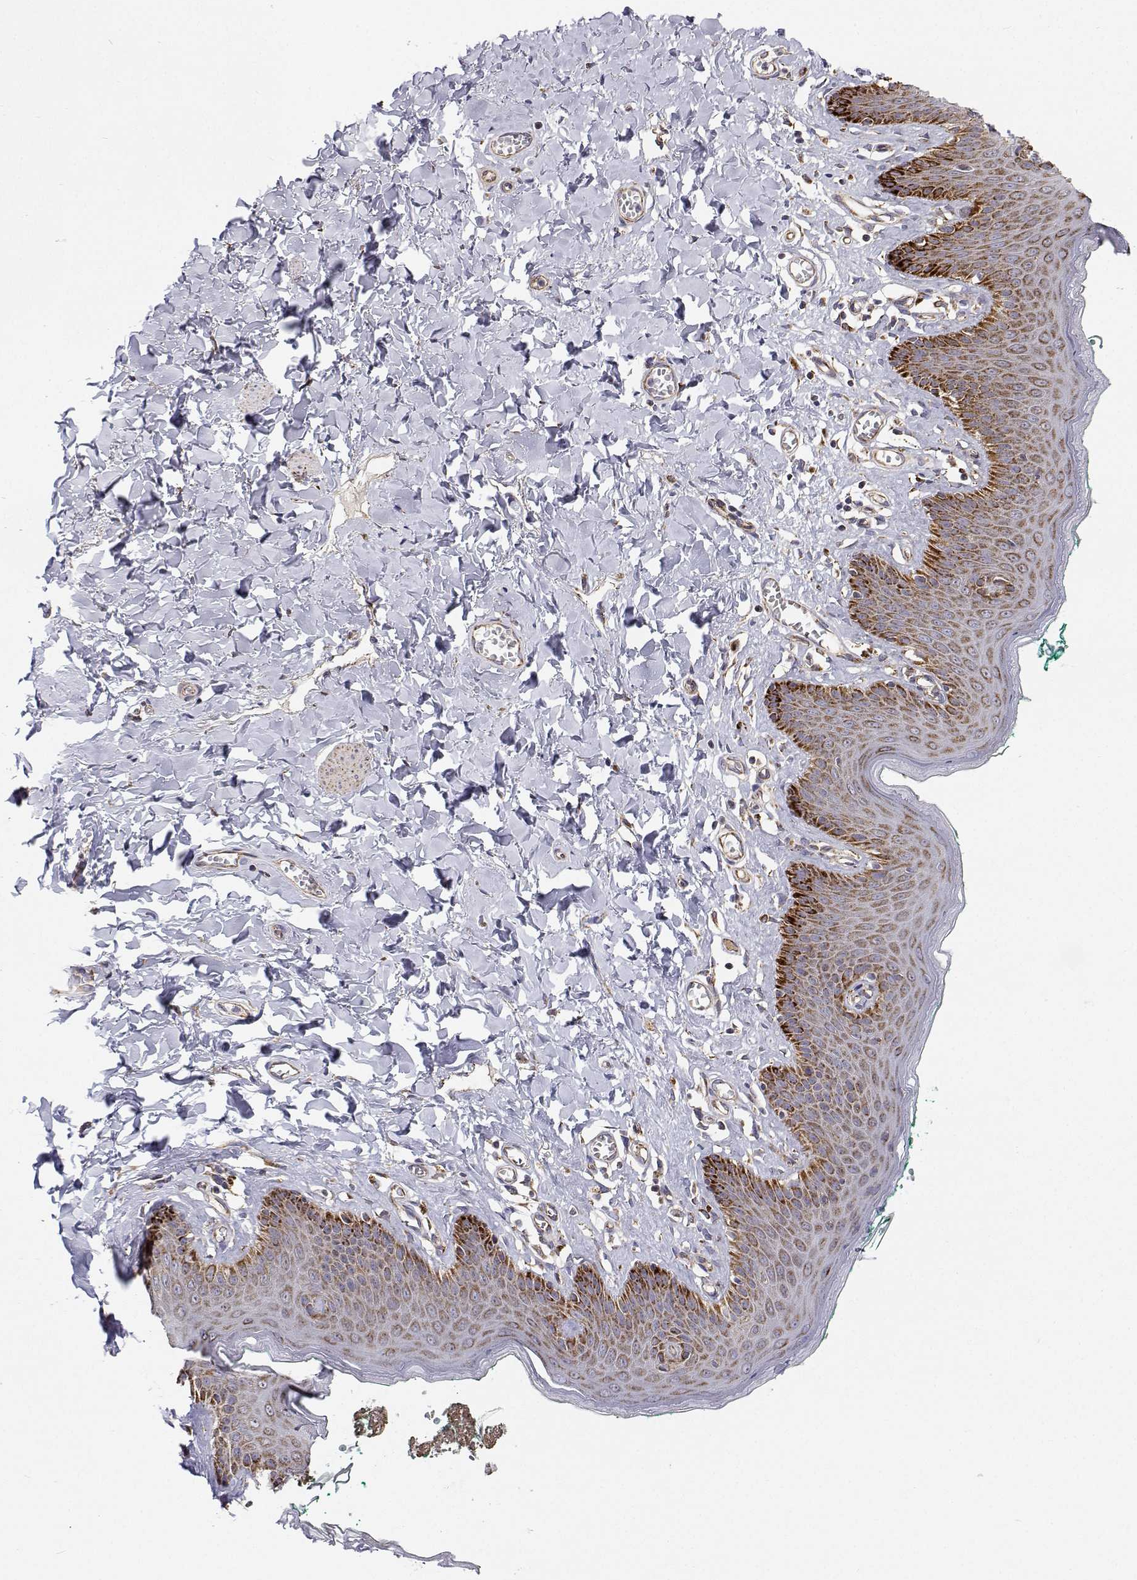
{"staining": {"intensity": "moderate", "quantity": "25%-75%", "location": "cytoplasmic/membranous"}, "tissue": "skin", "cell_type": "Epidermal cells", "image_type": "normal", "snomed": [{"axis": "morphology", "description": "Normal tissue, NOS"}, {"axis": "topography", "description": "Vulva"}, {"axis": "topography", "description": "Peripheral nerve tissue"}], "caption": "Benign skin demonstrates moderate cytoplasmic/membranous expression in about 25%-75% of epidermal cells, visualized by immunohistochemistry. (DAB (3,3'-diaminobenzidine) IHC with brightfield microscopy, high magnification).", "gene": "SPICE1", "patient": {"sex": "female", "age": 66}}